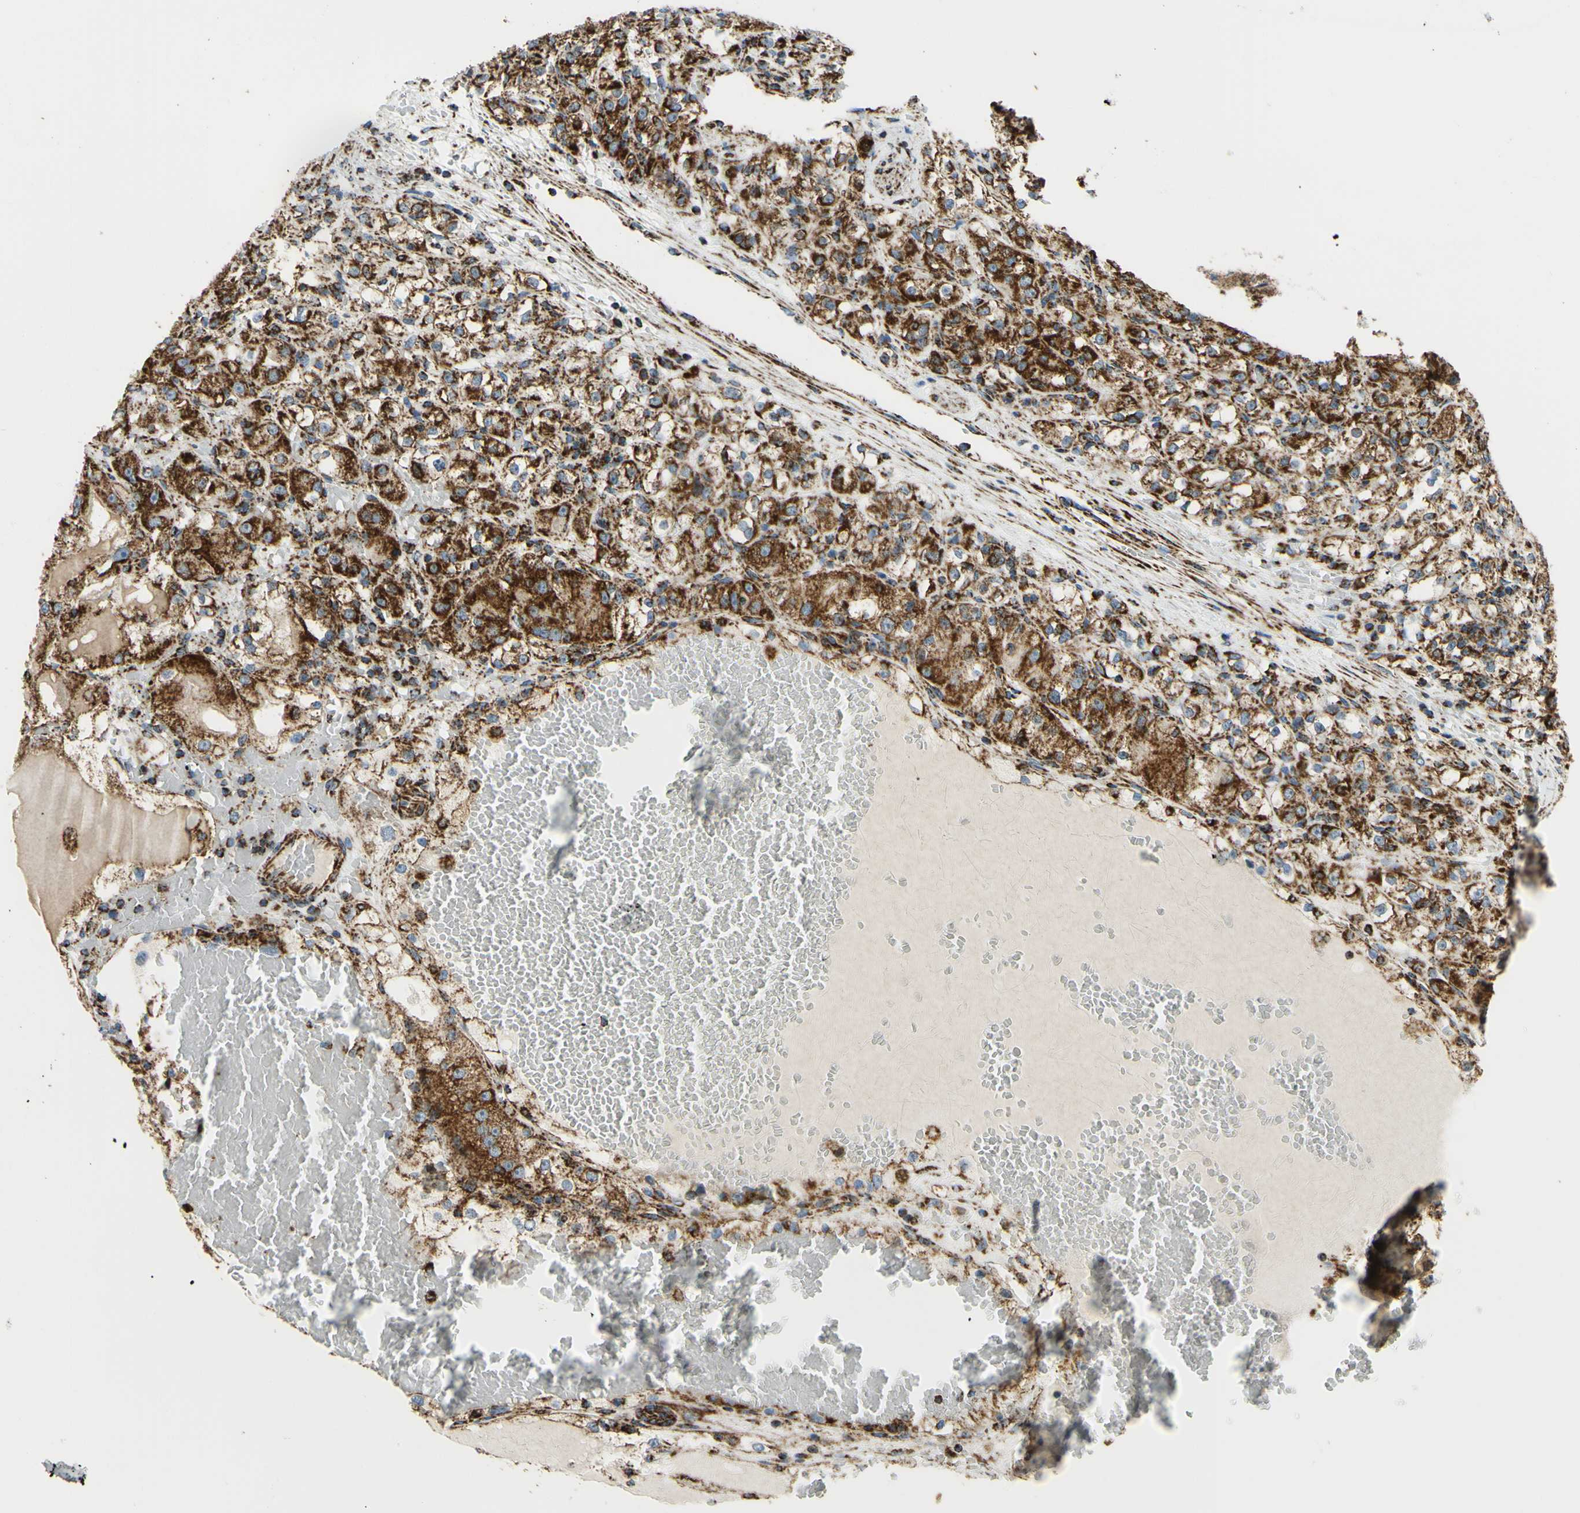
{"staining": {"intensity": "strong", "quantity": ">75%", "location": "cytoplasmic/membranous"}, "tissue": "renal cancer", "cell_type": "Tumor cells", "image_type": "cancer", "snomed": [{"axis": "morphology", "description": "Normal tissue, NOS"}, {"axis": "morphology", "description": "Adenocarcinoma, NOS"}, {"axis": "topography", "description": "Kidney"}], "caption": "This photomicrograph displays immunohistochemistry staining of renal cancer (adenocarcinoma), with high strong cytoplasmic/membranous expression in about >75% of tumor cells.", "gene": "MAVS", "patient": {"sex": "male", "age": 61}}